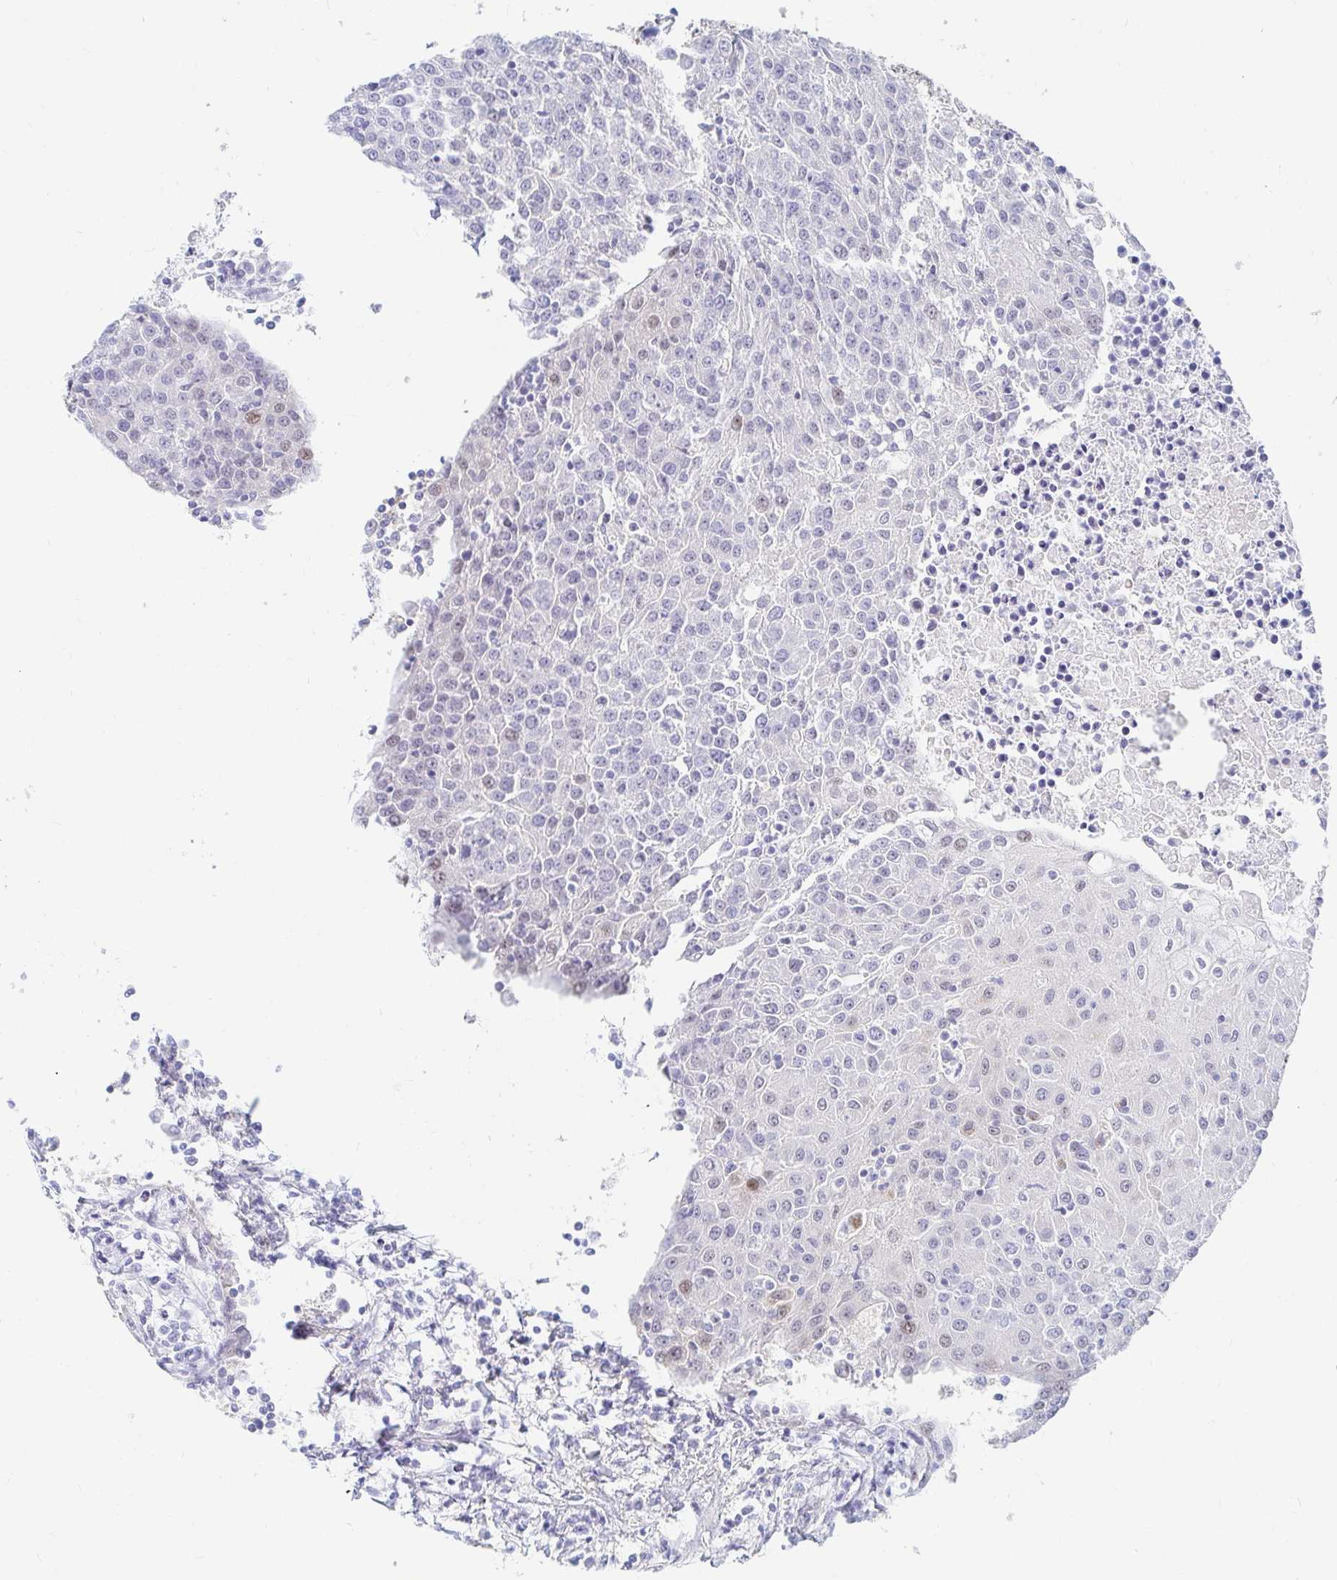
{"staining": {"intensity": "weak", "quantity": "<25%", "location": "nuclear"}, "tissue": "urothelial cancer", "cell_type": "Tumor cells", "image_type": "cancer", "snomed": [{"axis": "morphology", "description": "Urothelial carcinoma, High grade"}, {"axis": "topography", "description": "Urinary bladder"}], "caption": "There is no significant staining in tumor cells of urothelial cancer. (Stains: DAB IHC with hematoxylin counter stain, Microscopy: brightfield microscopy at high magnification).", "gene": "COL28A1", "patient": {"sex": "female", "age": 85}}